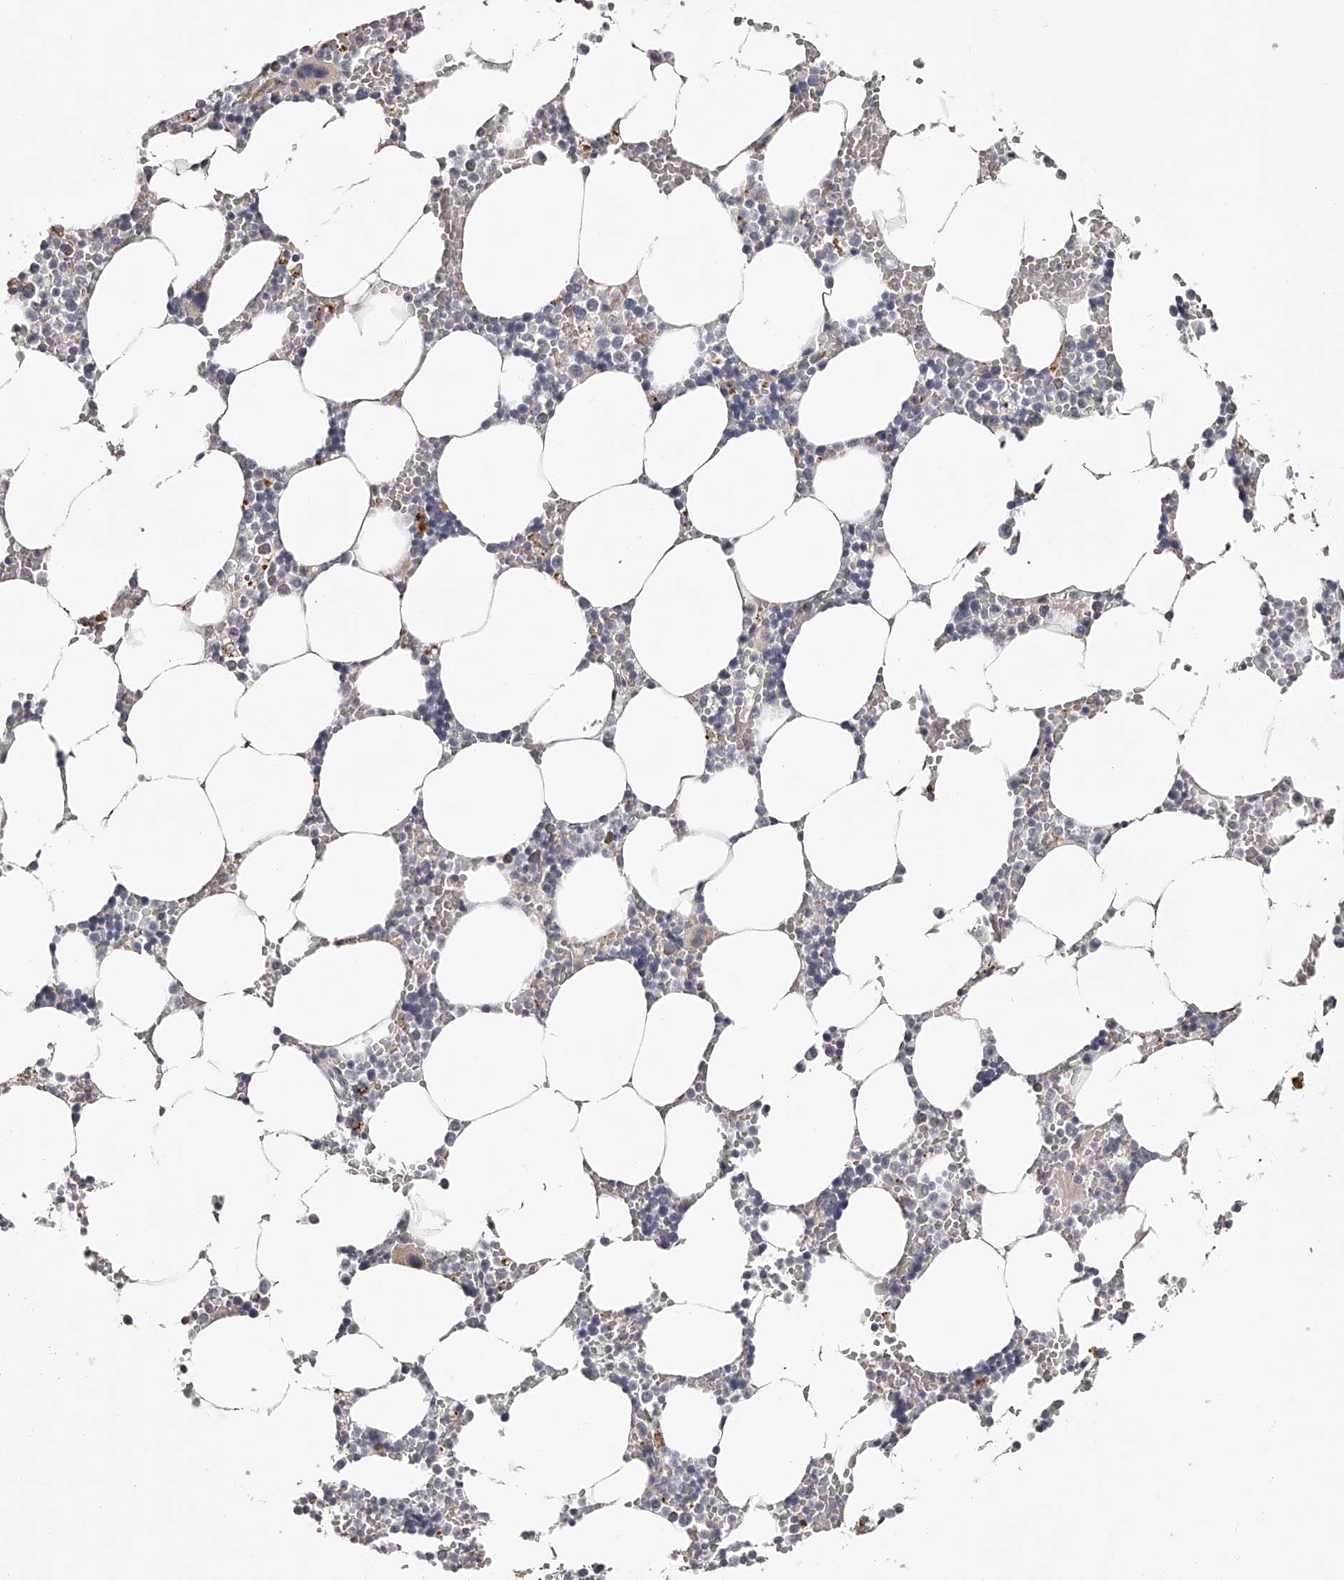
{"staining": {"intensity": "moderate", "quantity": "<25%", "location": "cytoplasmic/membranous"}, "tissue": "bone marrow", "cell_type": "Hematopoietic cells", "image_type": "normal", "snomed": [{"axis": "morphology", "description": "Normal tissue, NOS"}, {"axis": "topography", "description": "Bone marrow"}], "caption": "Immunohistochemistry (IHC) staining of benign bone marrow, which shows low levels of moderate cytoplasmic/membranous staining in about <25% of hematopoietic cells indicating moderate cytoplasmic/membranous protein expression. The staining was performed using DAB (brown) for protein detection and nuclei were counterstained in hematoxylin (blue).", "gene": "SLC35D3", "patient": {"sex": "male", "age": 70}}